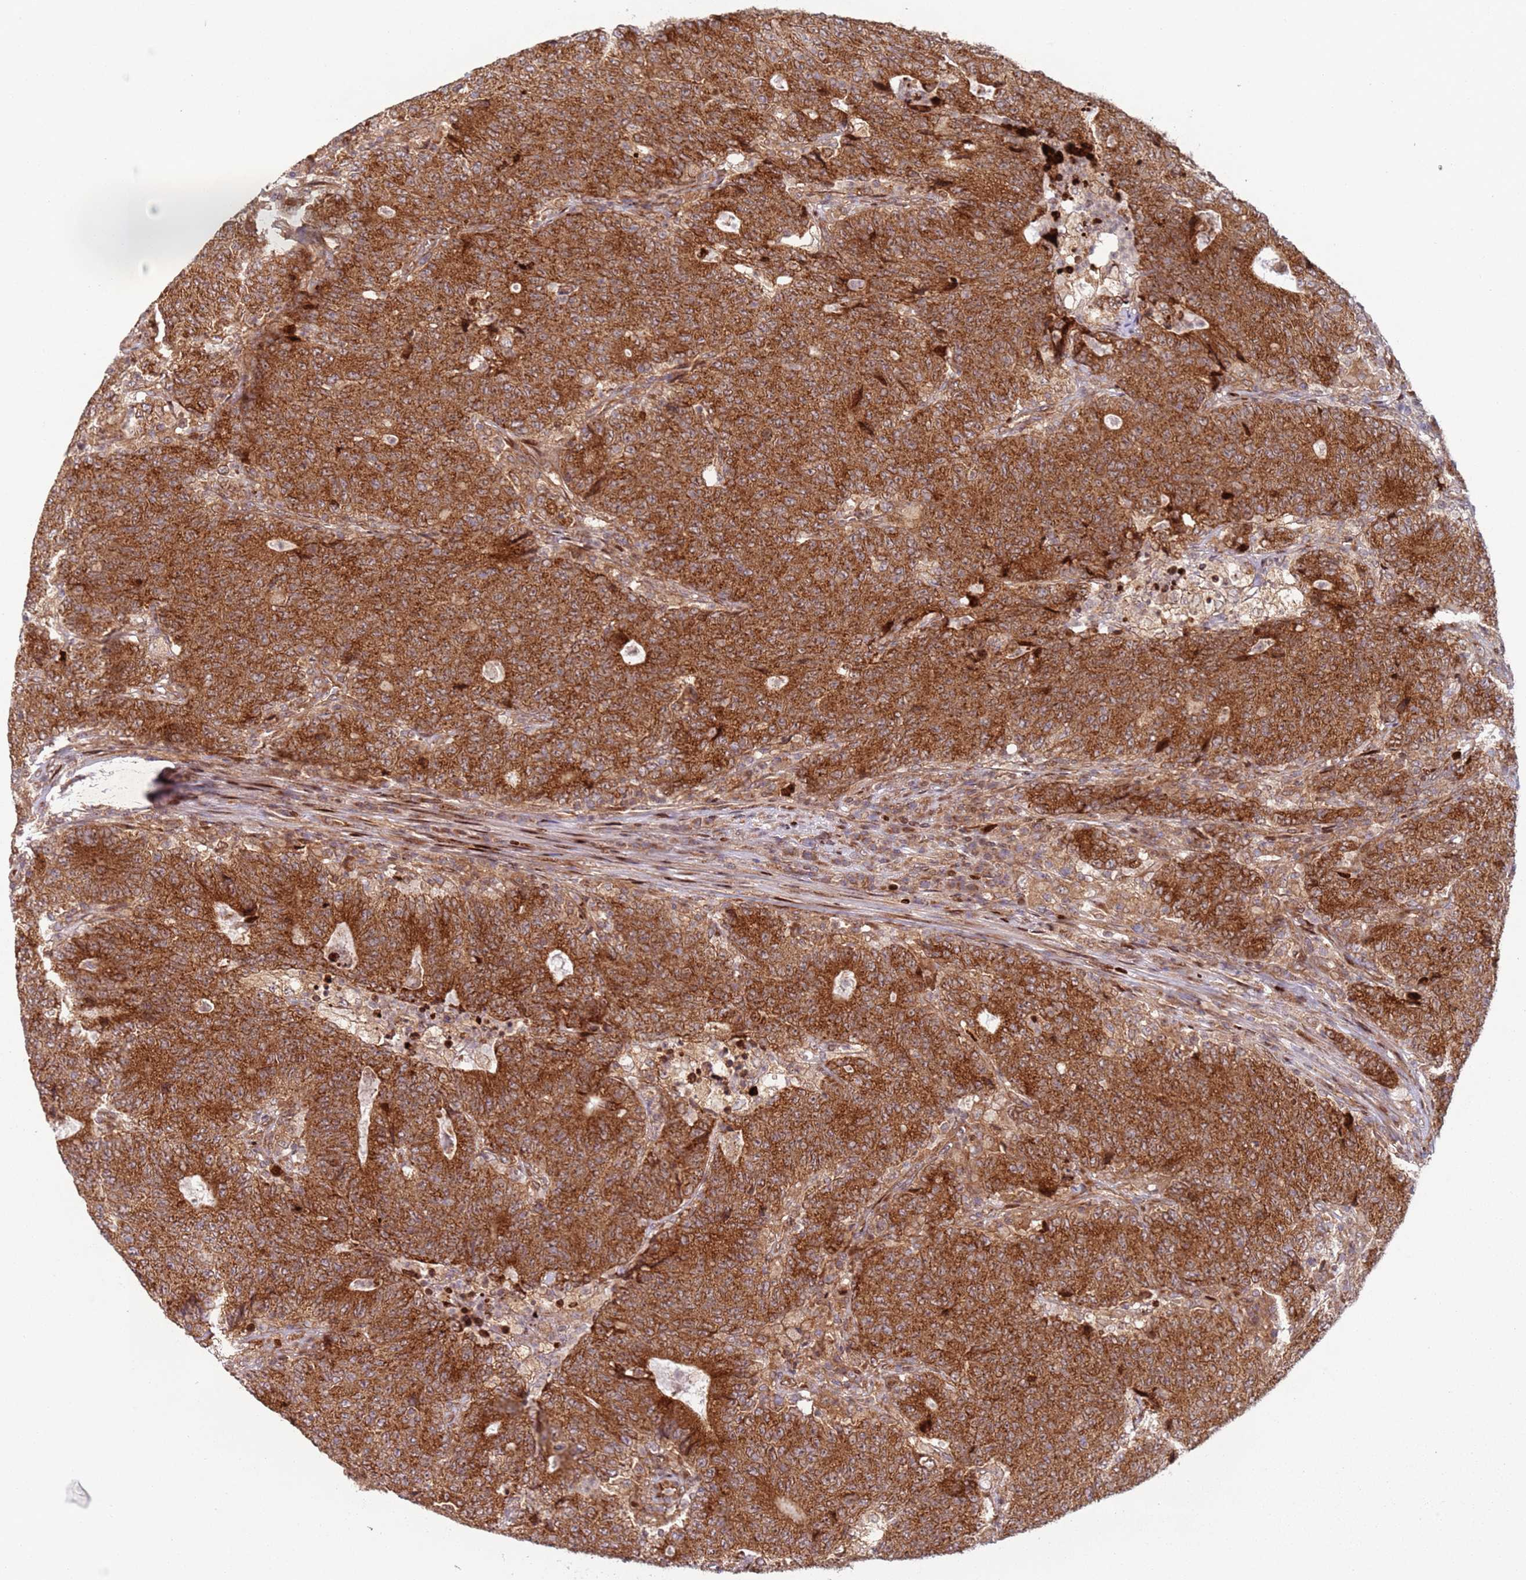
{"staining": {"intensity": "strong", "quantity": ">75%", "location": "cytoplasmic/membranous"}, "tissue": "colorectal cancer", "cell_type": "Tumor cells", "image_type": "cancer", "snomed": [{"axis": "morphology", "description": "Adenocarcinoma, NOS"}, {"axis": "topography", "description": "Colon"}], "caption": "A brown stain labels strong cytoplasmic/membranous expression of a protein in human colorectal adenocarcinoma tumor cells.", "gene": "HNRNPLL", "patient": {"sex": "female", "age": 75}}